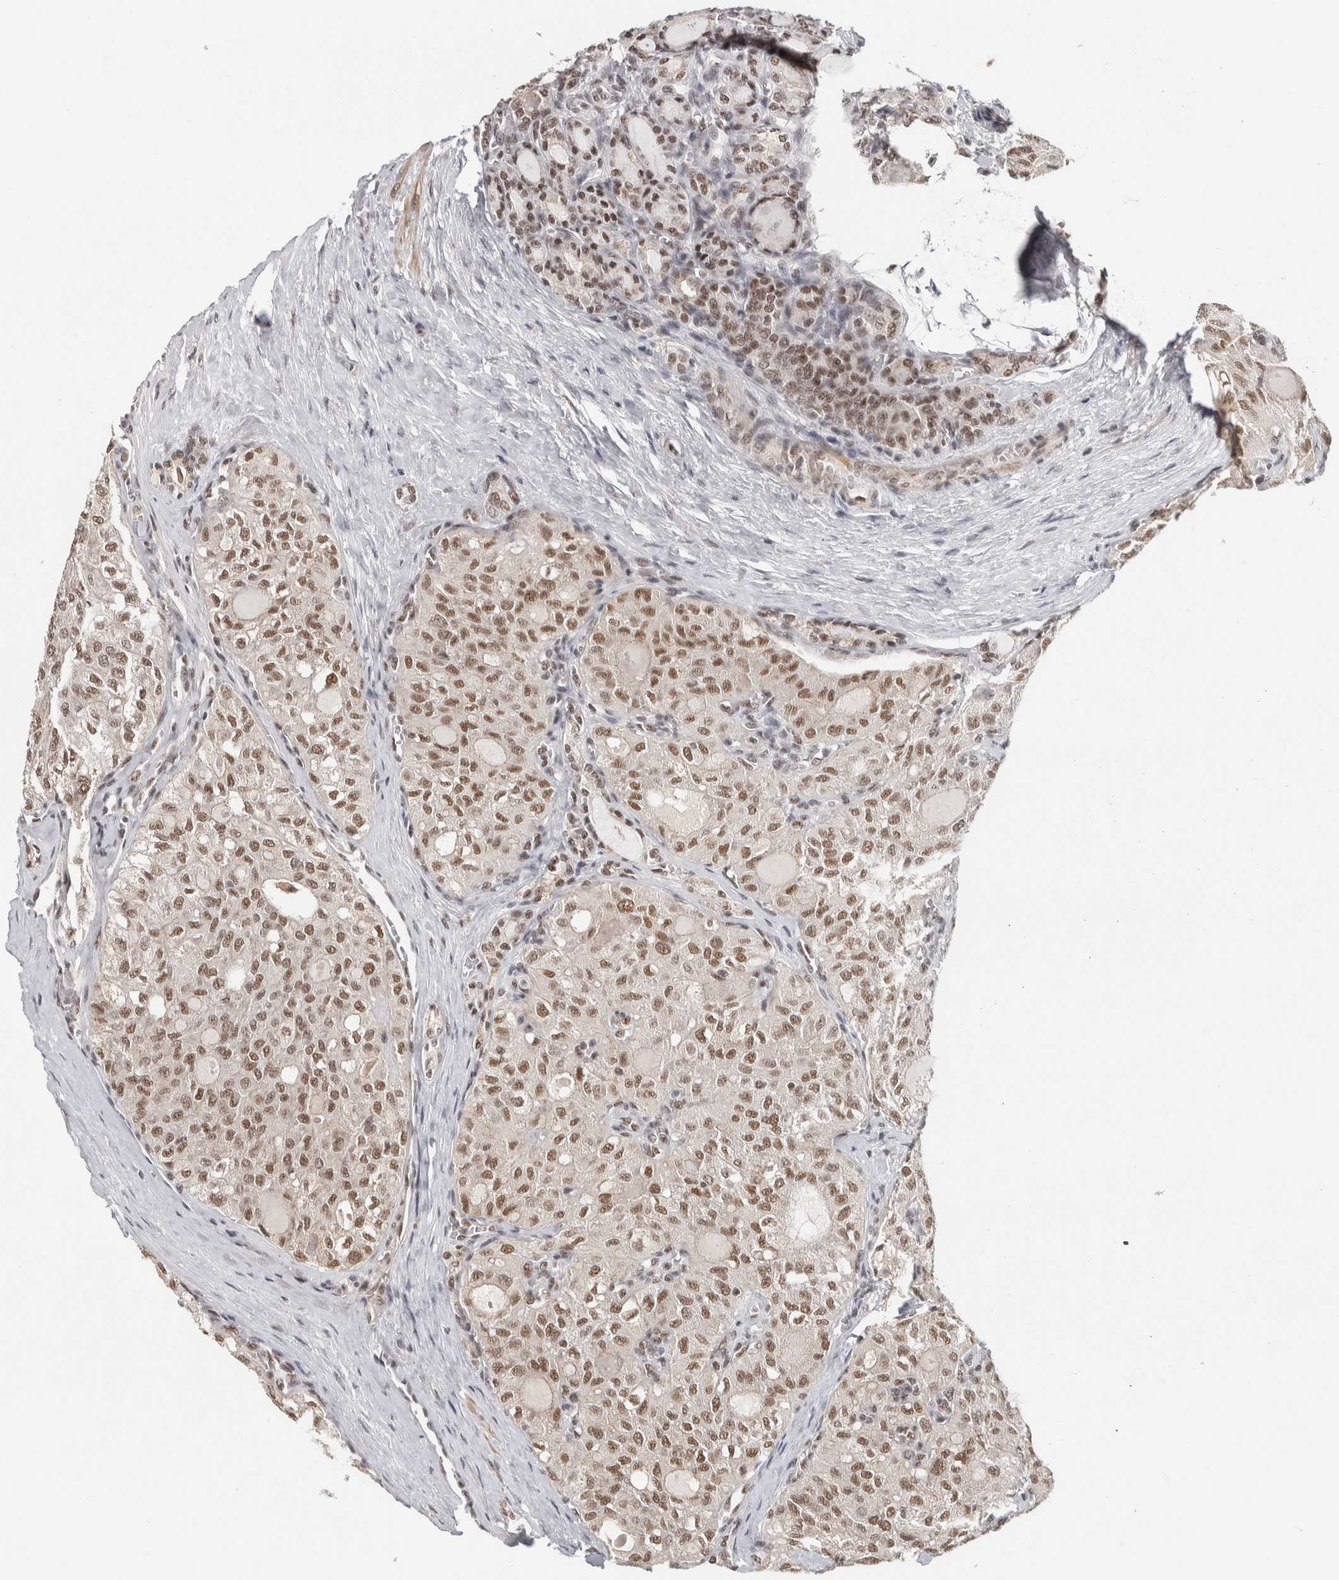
{"staining": {"intensity": "moderate", "quantity": ">75%", "location": "nuclear"}, "tissue": "thyroid cancer", "cell_type": "Tumor cells", "image_type": "cancer", "snomed": [{"axis": "morphology", "description": "Follicular adenoma carcinoma, NOS"}, {"axis": "topography", "description": "Thyroid gland"}], "caption": "Approximately >75% of tumor cells in thyroid cancer demonstrate moderate nuclear protein positivity as visualized by brown immunohistochemical staining.", "gene": "ZNF830", "patient": {"sex": "male", "age": 75}}